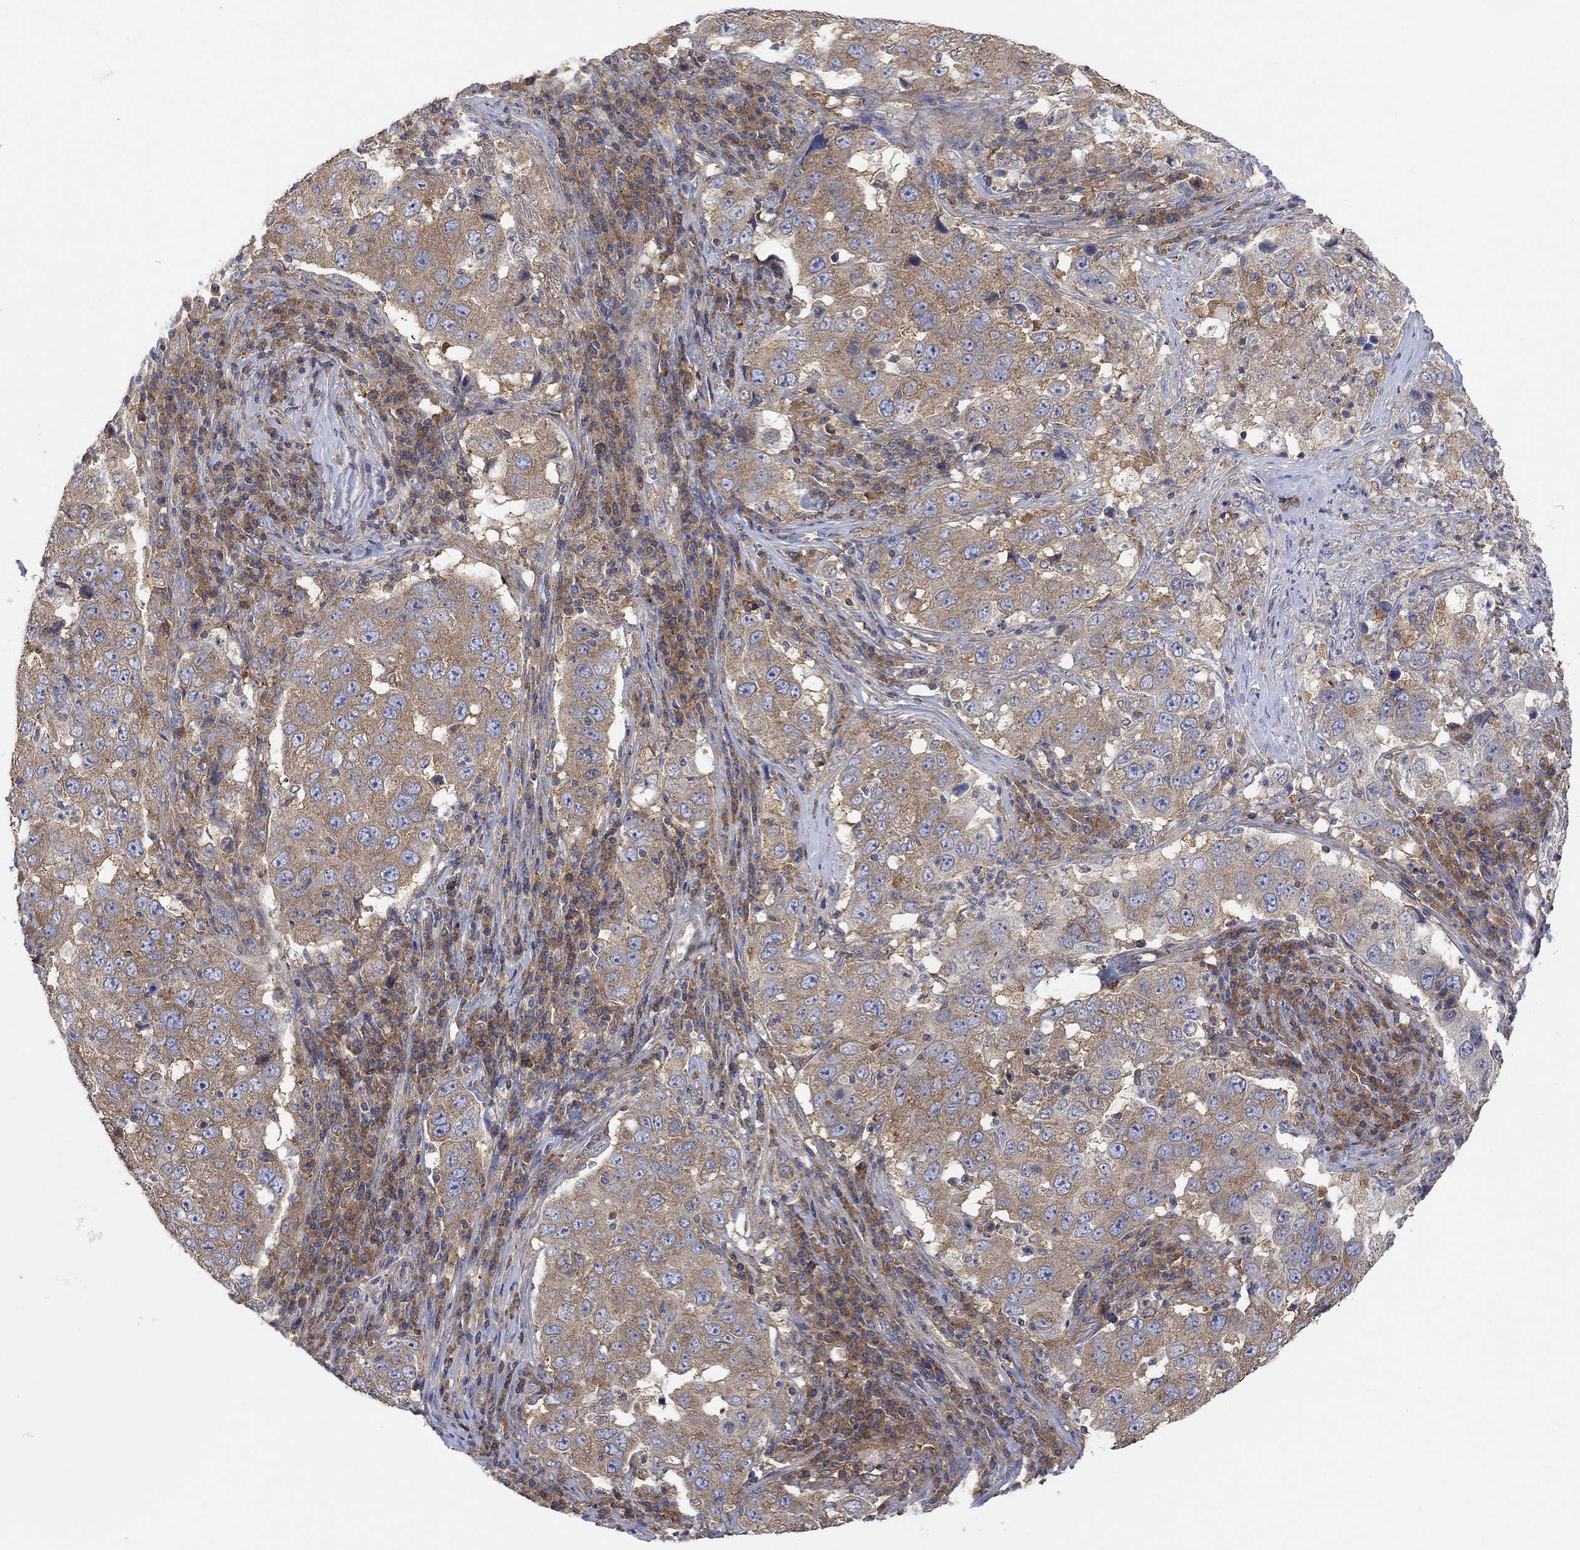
{"staining": {"intensity": "weak", "quantity": ">75%", "location": "cytoplasmic/membranous"}, "tissue": "lung cancer", "cell_type": "Tumor cells", "image_type": "cancer", "snomed": [{"axis": "morphology", "description": "Adenocarcinoma, NOS"}, {"axis": "topography", "description": "Lung"}], "caption": "Immunohistochemistry micrograph of neoplastic tissue: human adenocarcinoma (lung) stained using IHC shows low levels of weak protein expression localized specifically in the cytoplasmic/membranous of tumor cells, appearing as a cytoplasmic/membranous brown color.", "gene": "BLOC1S3", "patient": {"sex": "male", "age": 73}}